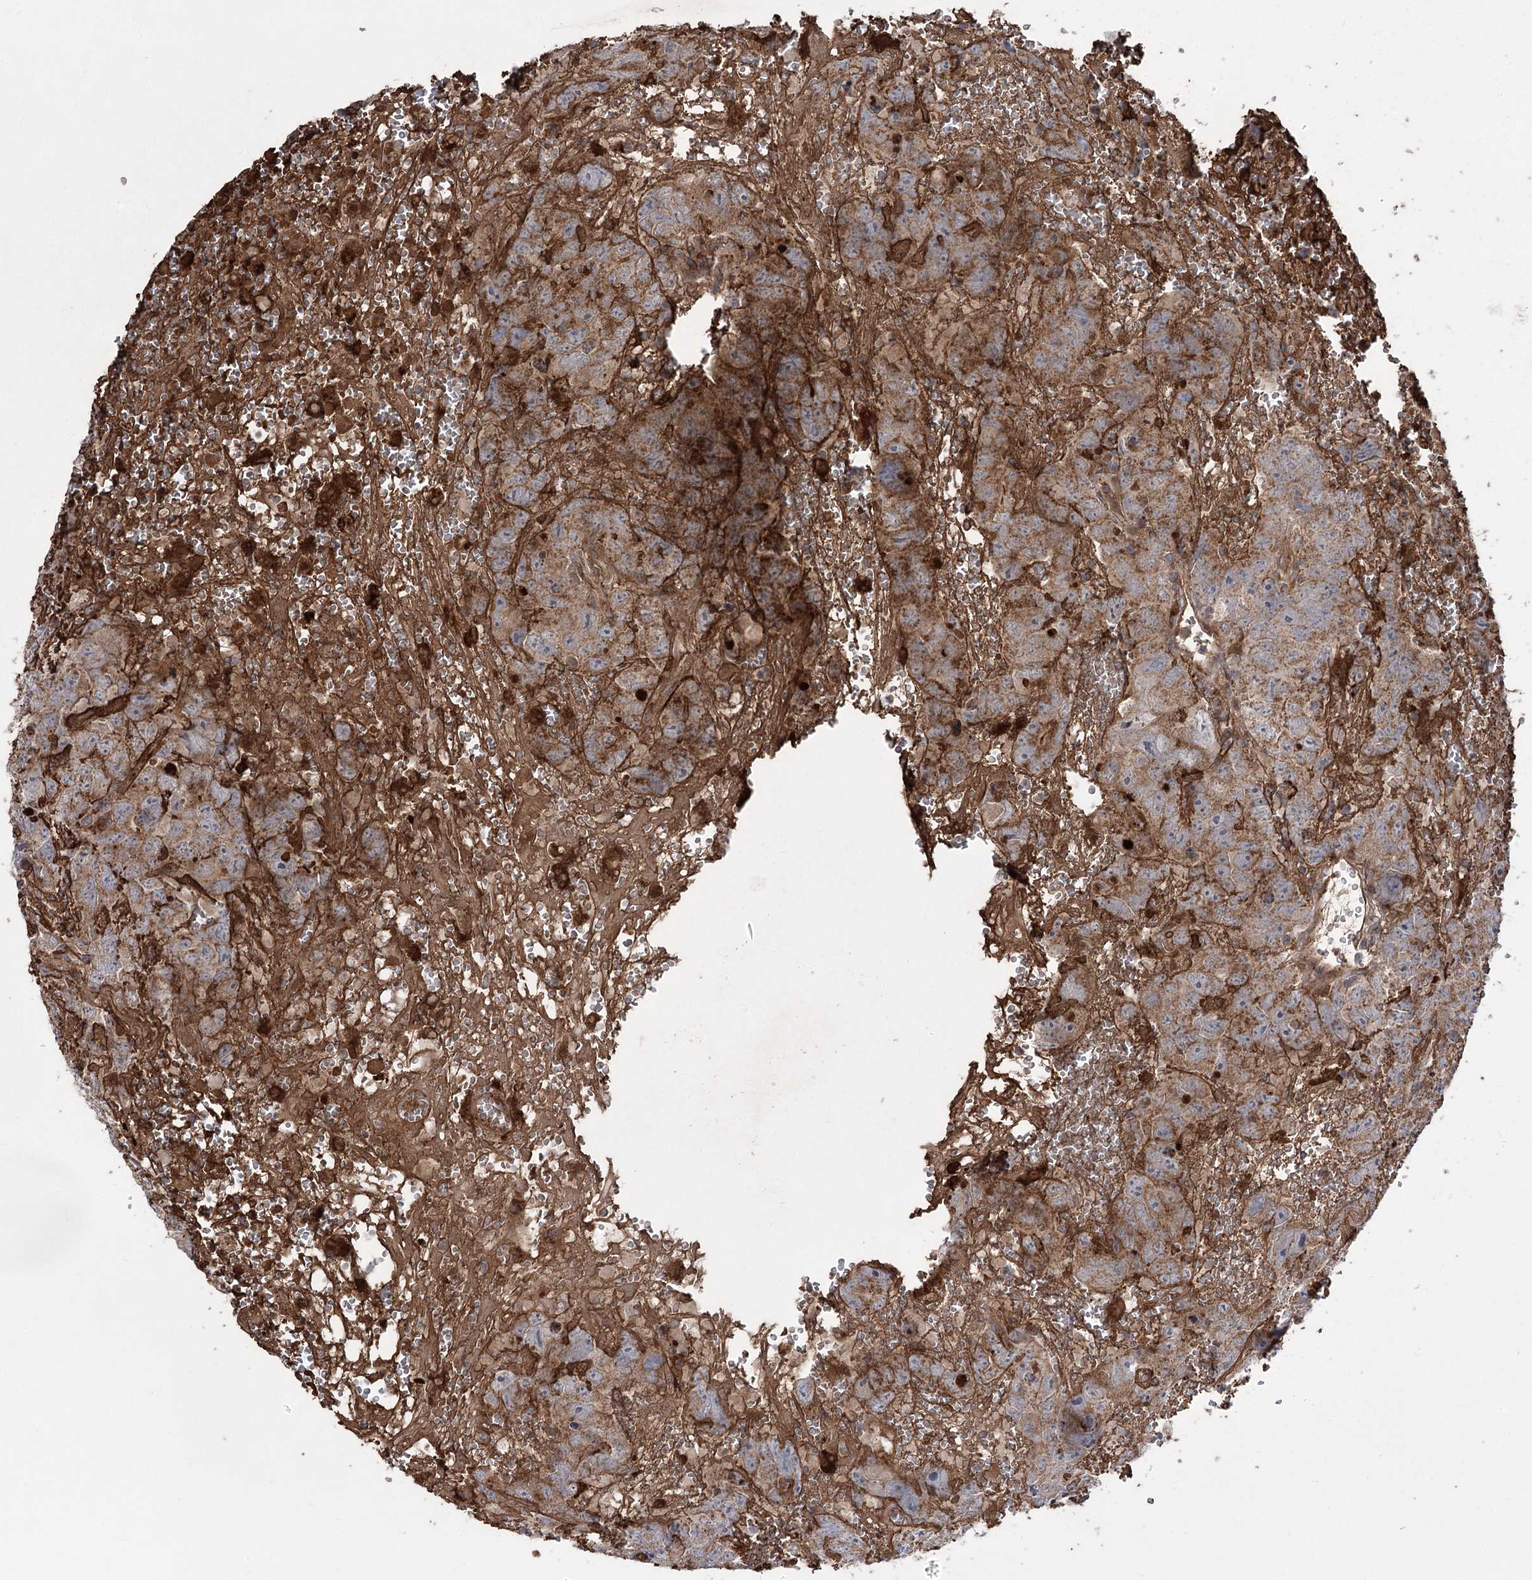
{"staining": {"intensity": "moderate", "quantity": ">75%", "location": "cytoplasmic/membranous"}, "tissue": "testis cancer", "cell_type": "Tumor cells", "image_type": "cancer", "snomed": [{"axis": "morphology", "description": "Carcinoma, Embryonal, NOS"}, {"axis": "topography", "description": "Testis"}], "caption": "This is a photomicrograph of IHC staining of testis cancer (embryonal carcinoma), which shows moderate positivity in the cytoplasmic/membranous of tumor cells.", "gene": "OTUD1", "patient": {"sex": "male", "age": 45}}